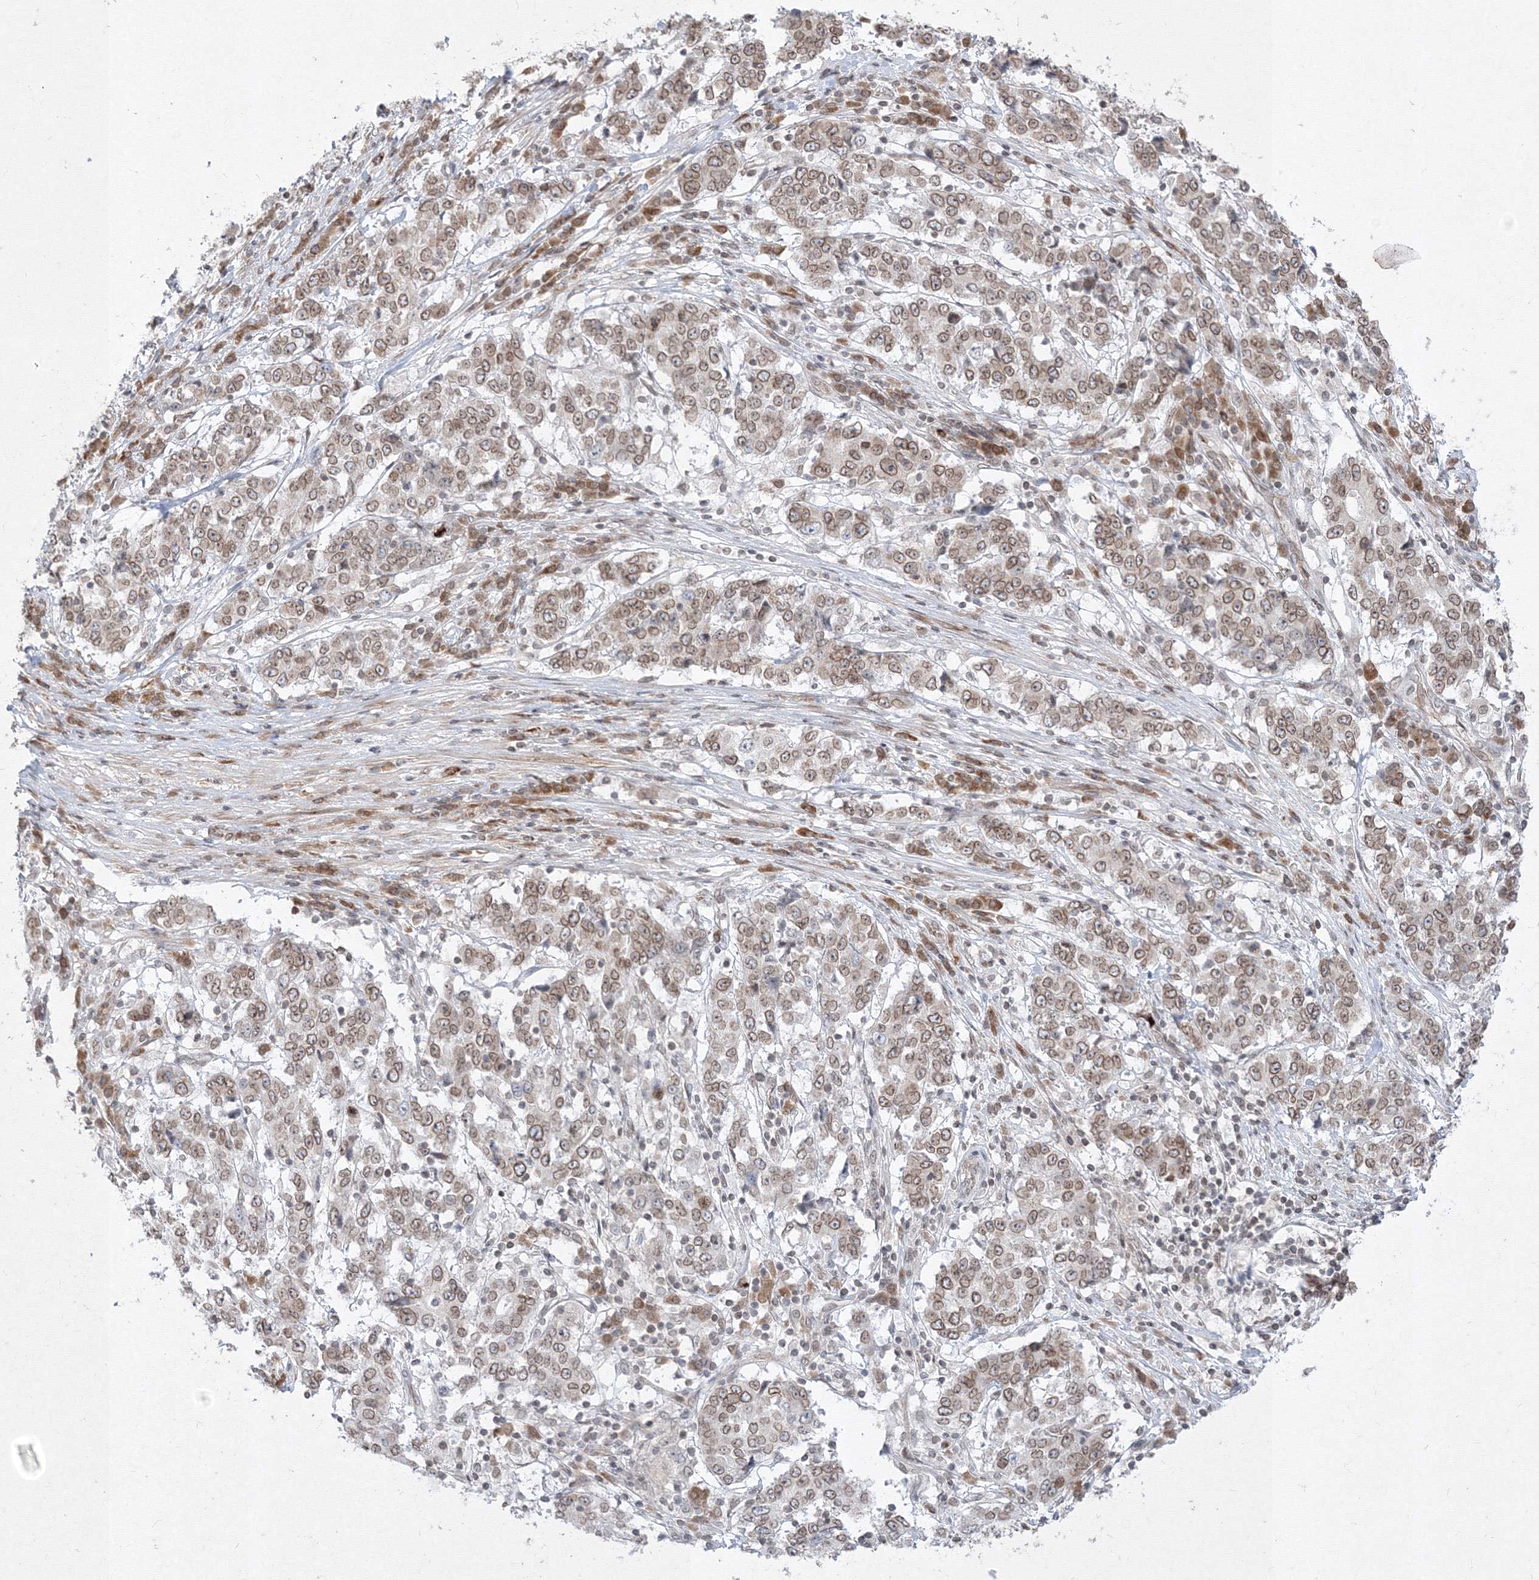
{"staining": {"intensity": "moderate", "quantity": ">75%", "location": "cytoplasmic/membranous,nuclear"}, "tissue": "stomach cancer", "cell_type": "Tumor cells", "image_type": "cancer", "snomed": [{"axis": "morphology", "description": "Adenocarcinoma, NOS"}, {"axis": "topography", "description": "Stomach"}], "caption": "Protein positivity by IHC reveals moderate cytoplasmic/membranous and nuclear staining in about >75% of tumor cells in stomach cancer.", "gene": "DNAJB2", "patient": {"sex": "male", "age": 59}}